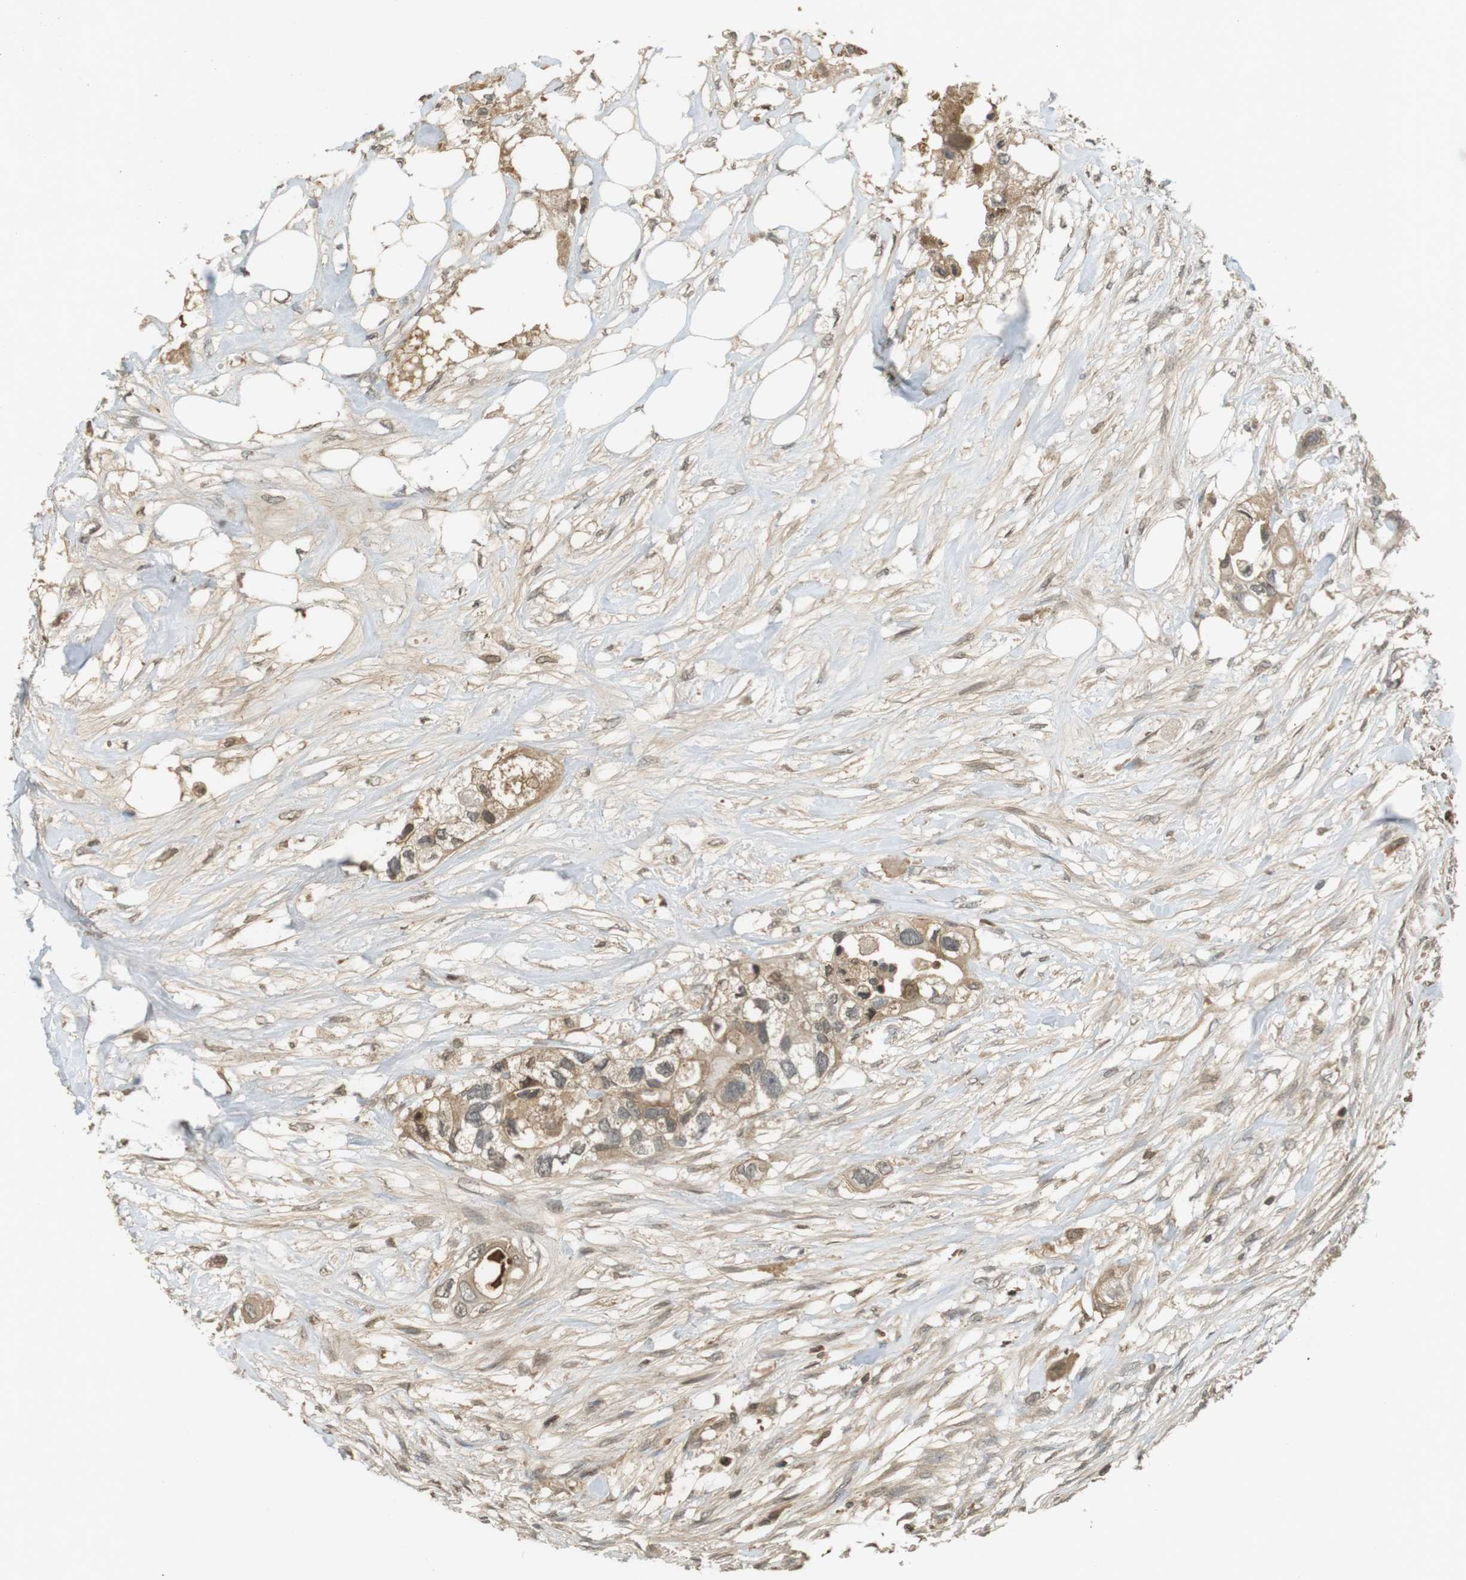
{"staining": {"intensity": "weak", "quantity": ">75%", "location": "cytoplasmic/membranous,nuclear"}, "tissue": "colorectal cancer", "cell_type": "Tumor cells", "image_type": "cancer", "snomed": [{"axis": "morphology", "description": "Adenocarcinoma, NOS"}, {"axis": "topography", "description": "Colon"}], "caption": "Protein analysis of colorectal cancer tissue shows weak cytoplasmic/membranous and nuclear staining in about >75% of tumor cells.", "gene": "SRR", "patient": {"sex": "female", "age": 57}}